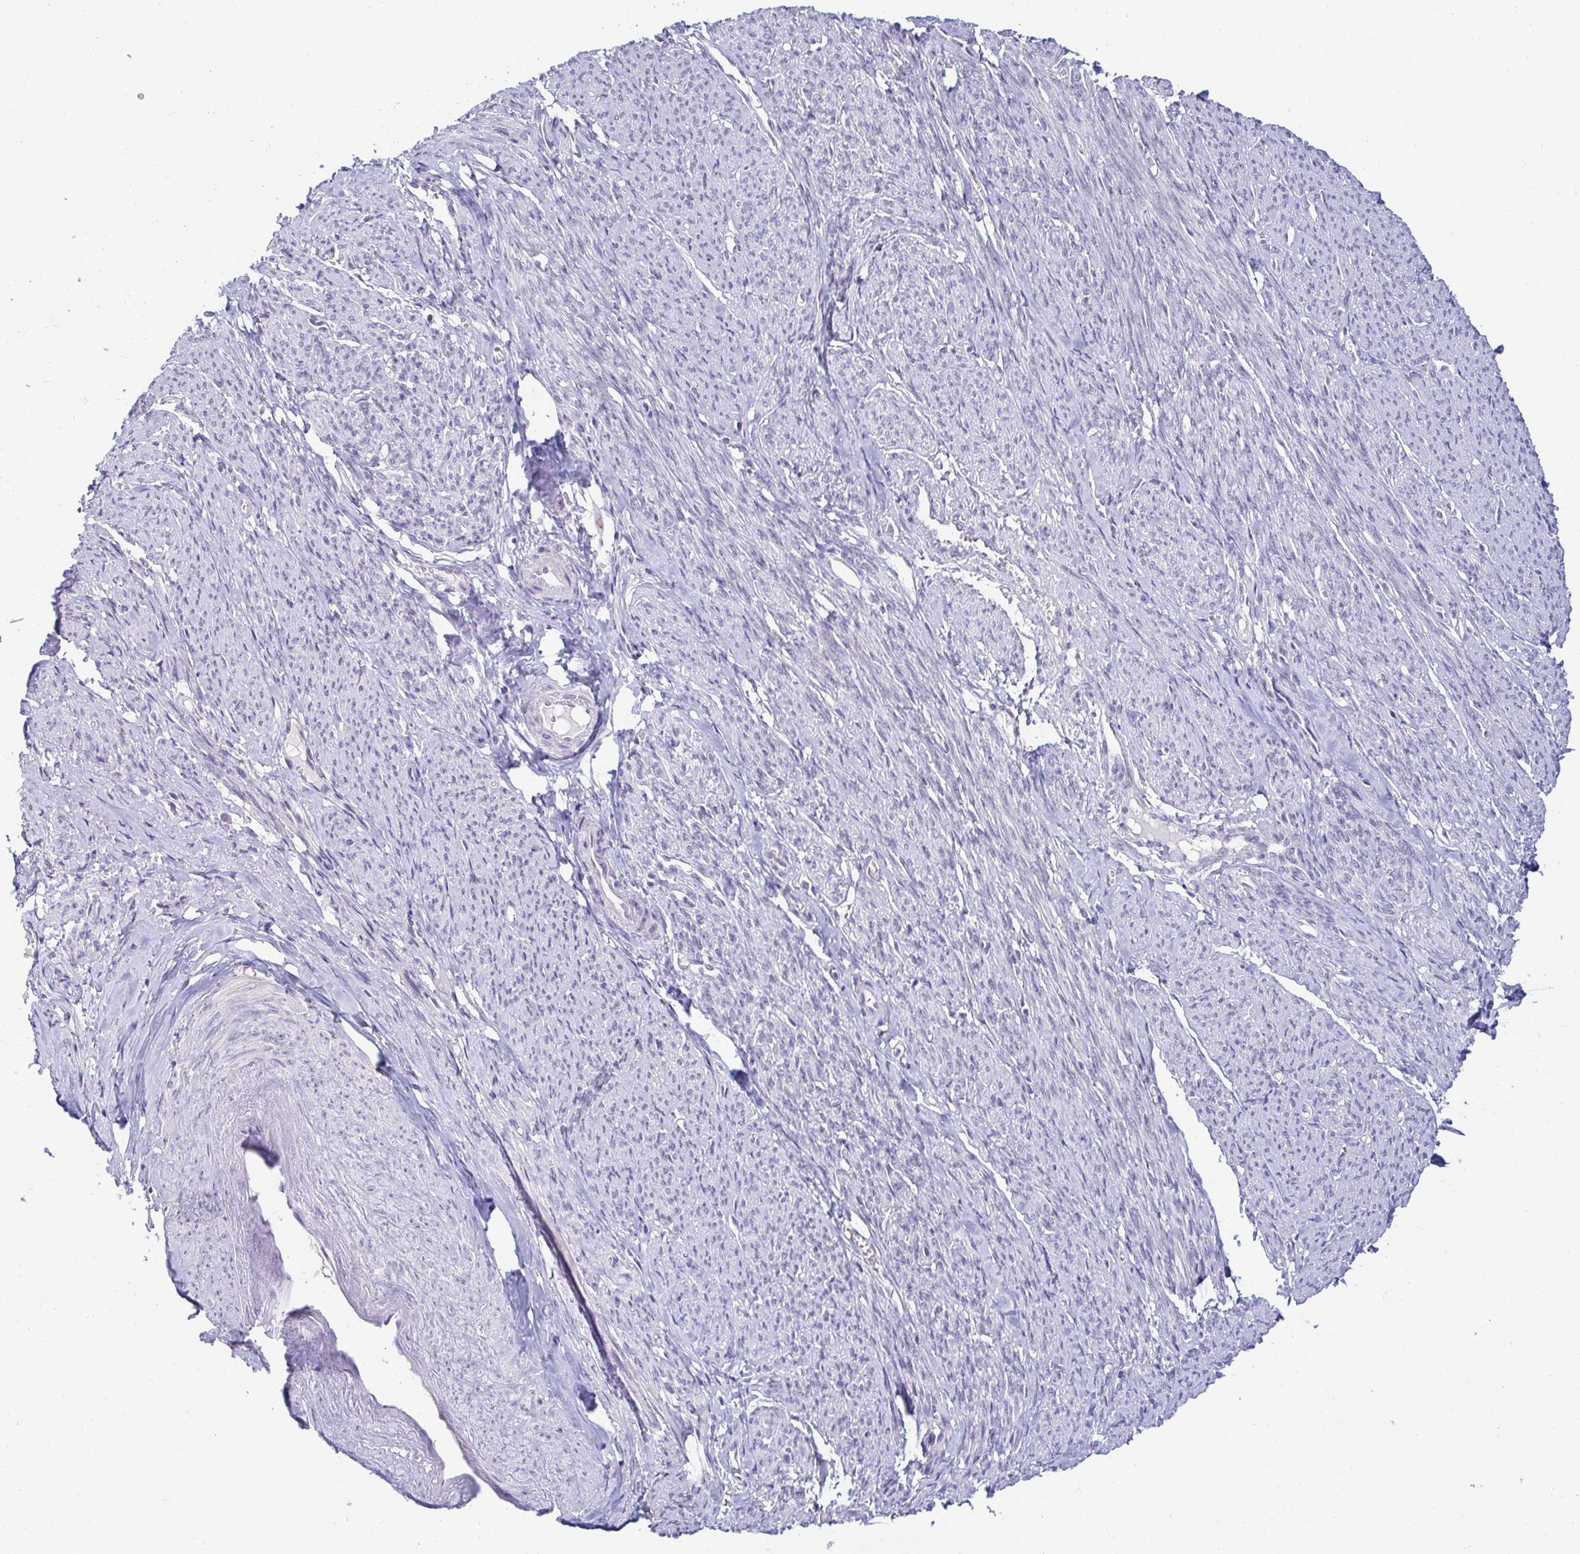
{"staining": {"intensity": "negative", "quantity": "none", "location": "none"}, "tissue": "smooth muscle", "cell_type": "Smooth muscle cells", "image_type": "normal", "snomed": [{"axis": "morphology", "description": "Normal tissue, NOS"}, {"axis": "topography", "description": "Smooth muscle"}], "caption": "The immunohistochemistry micrograph has no significant positivity in smooth muscle cells of smooth muscle. (DAB IHC with hematoxylin counter stain).", "gene": "OR51D1", "patient": {"sex": "female", "age": 65}}